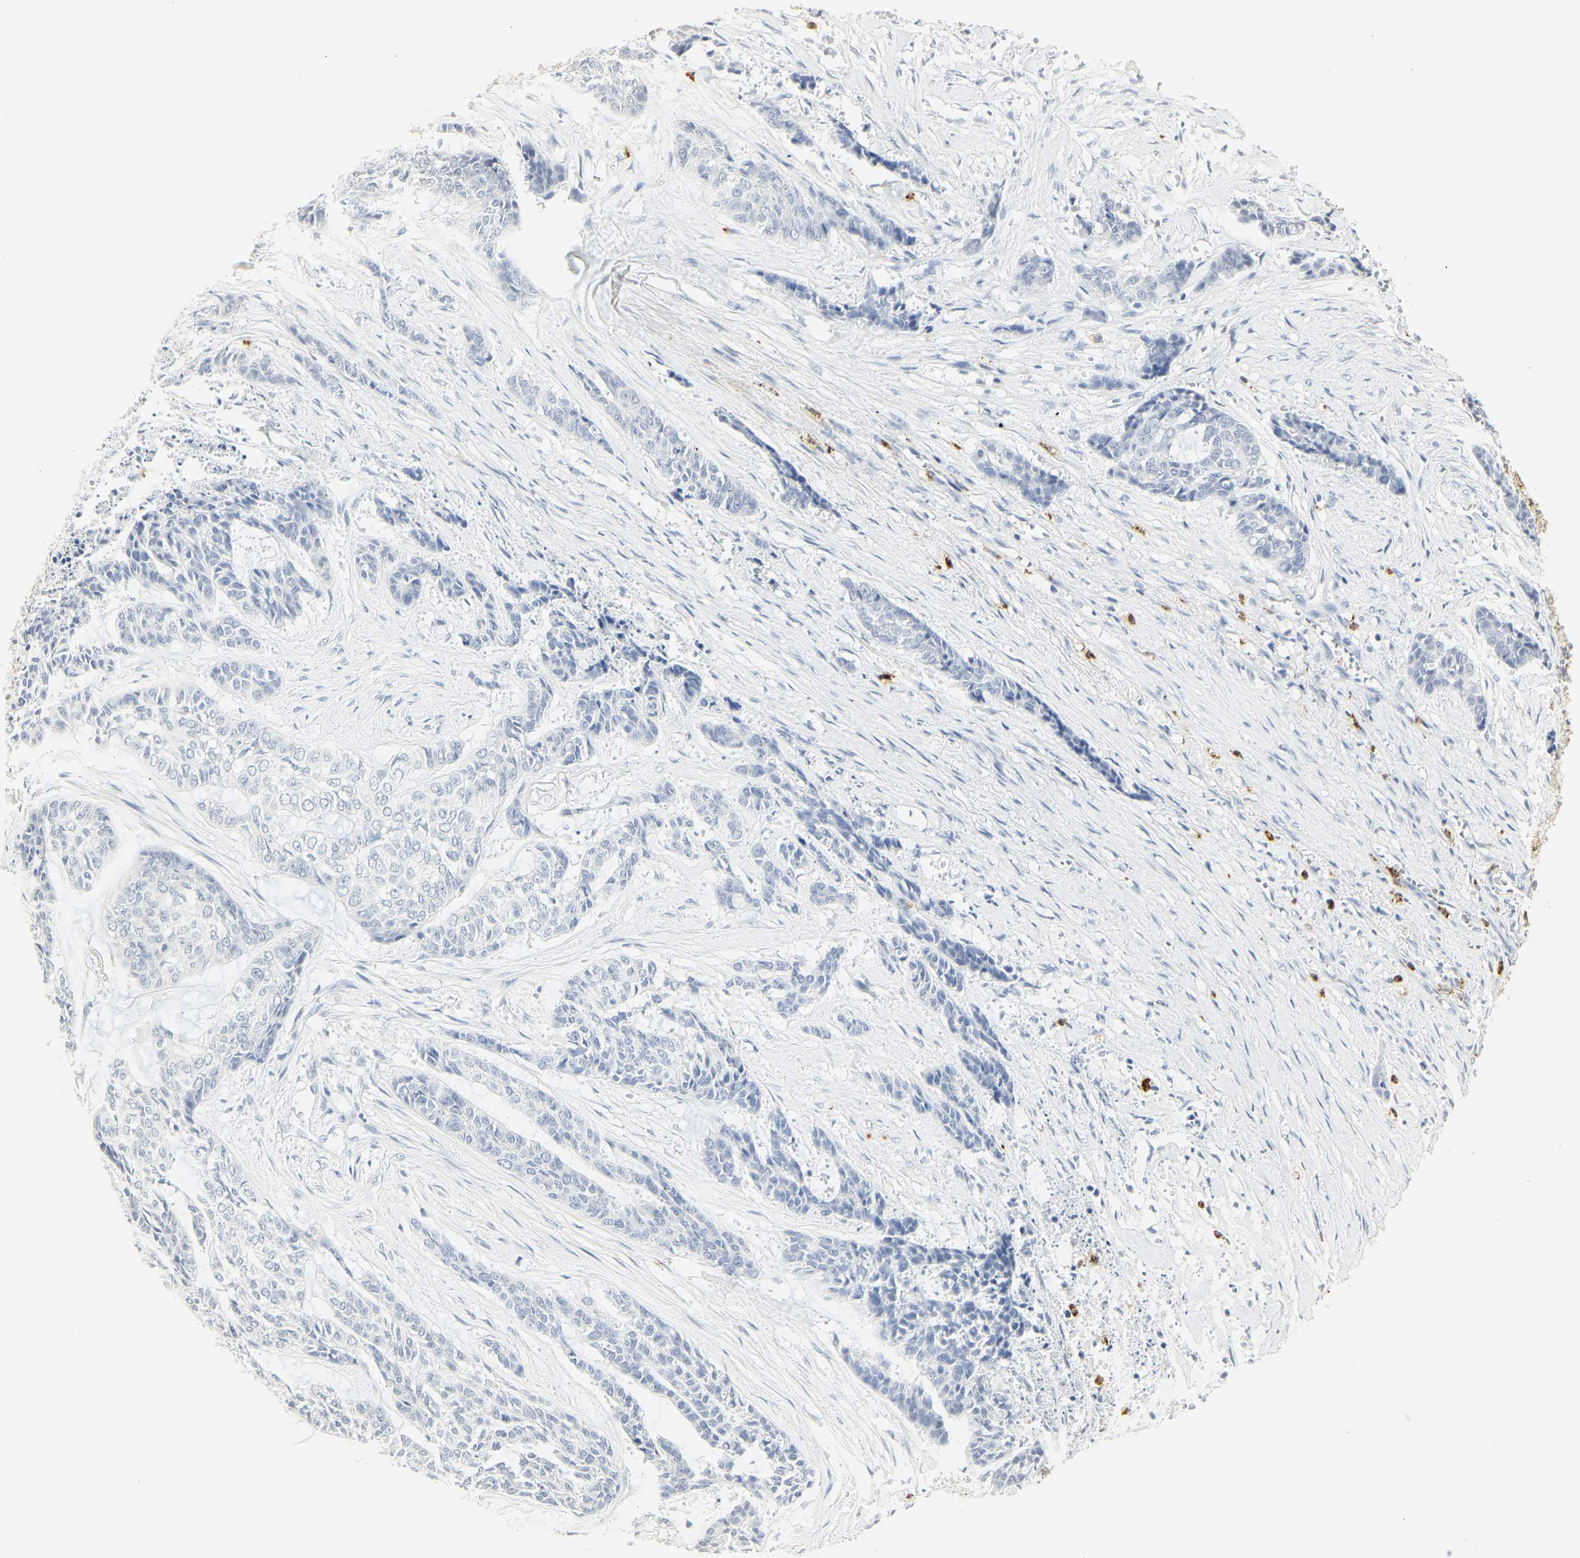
{"staining": {"intensity": "negative", "quantity": "none", "location": "none"}, "tissue": "skin cancer", "cell_type": "Tumor cells", "image_type": "cancer", "snomed": [{"axis": "morphology", "description": "Basal cell carcinoma"}, {"axis": "topography", "description": "Skin"}], "caption": "Immunohistochemistry (IHC) of human skin basal cell carcinoma reveals no positivity in tumor cells.", "gene": "MPO", "patient": {"sex": "female", "age": 64}}